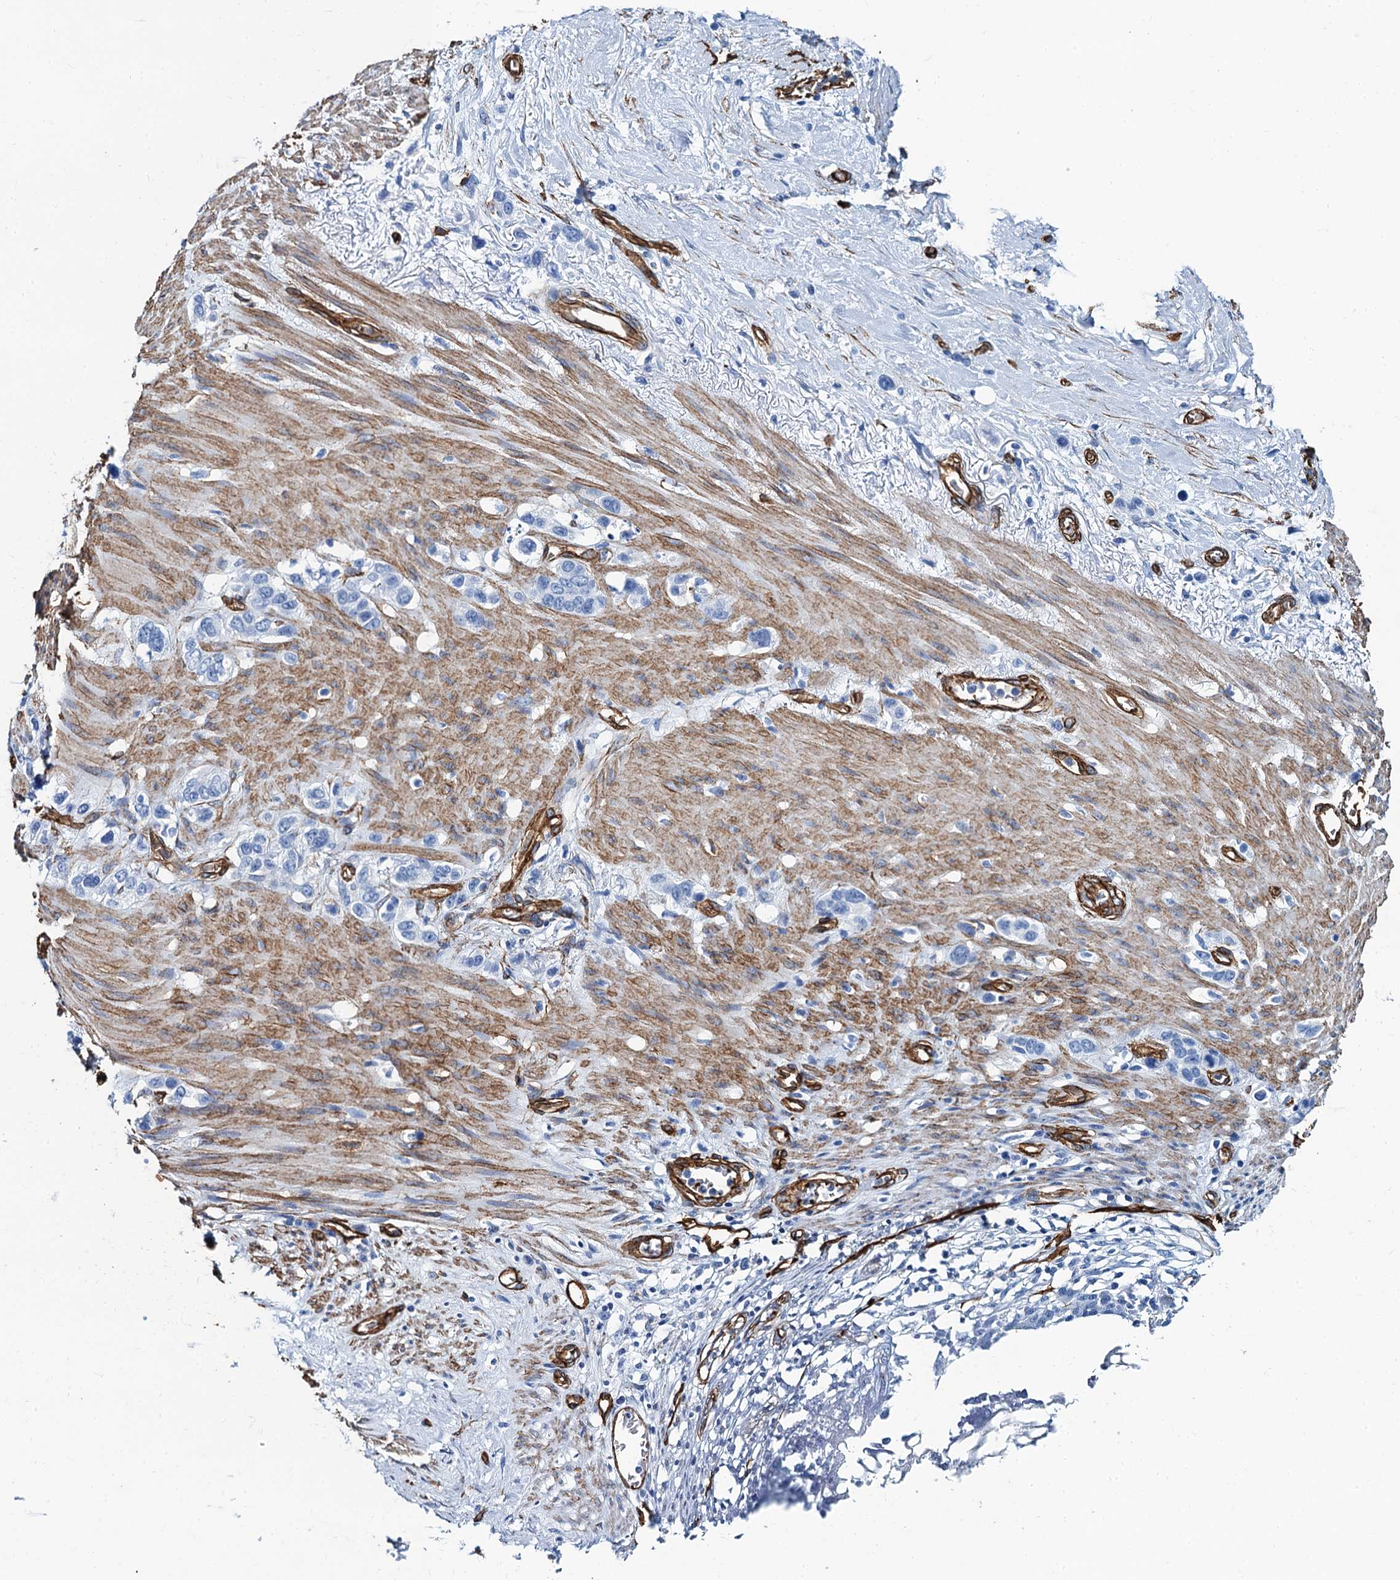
{"staining": {"intensity": "negative", "quantity": "none", "location": "none"}, "tissue": "stomach cancer", "cell_type": "Tumor cells", "image_type": "cancer", "snomed": [{"axis": "morphology", "description": "Adenocarcinoma, NOS"}, {"axis": "morphology", "description": "Adenocarcinoma, High grade"}, {"axis": "topography", "description": "Stomach, upper"}, {"axis": "topography", "description": "Stomach, lower"}], "caption": "Micrograph shows no protein expression in tumor cells of stomach adenocarcinoma (high-grade) tissue.", "gene": "CAVIN2", "patient": {"sex": "female", "age": 65}}